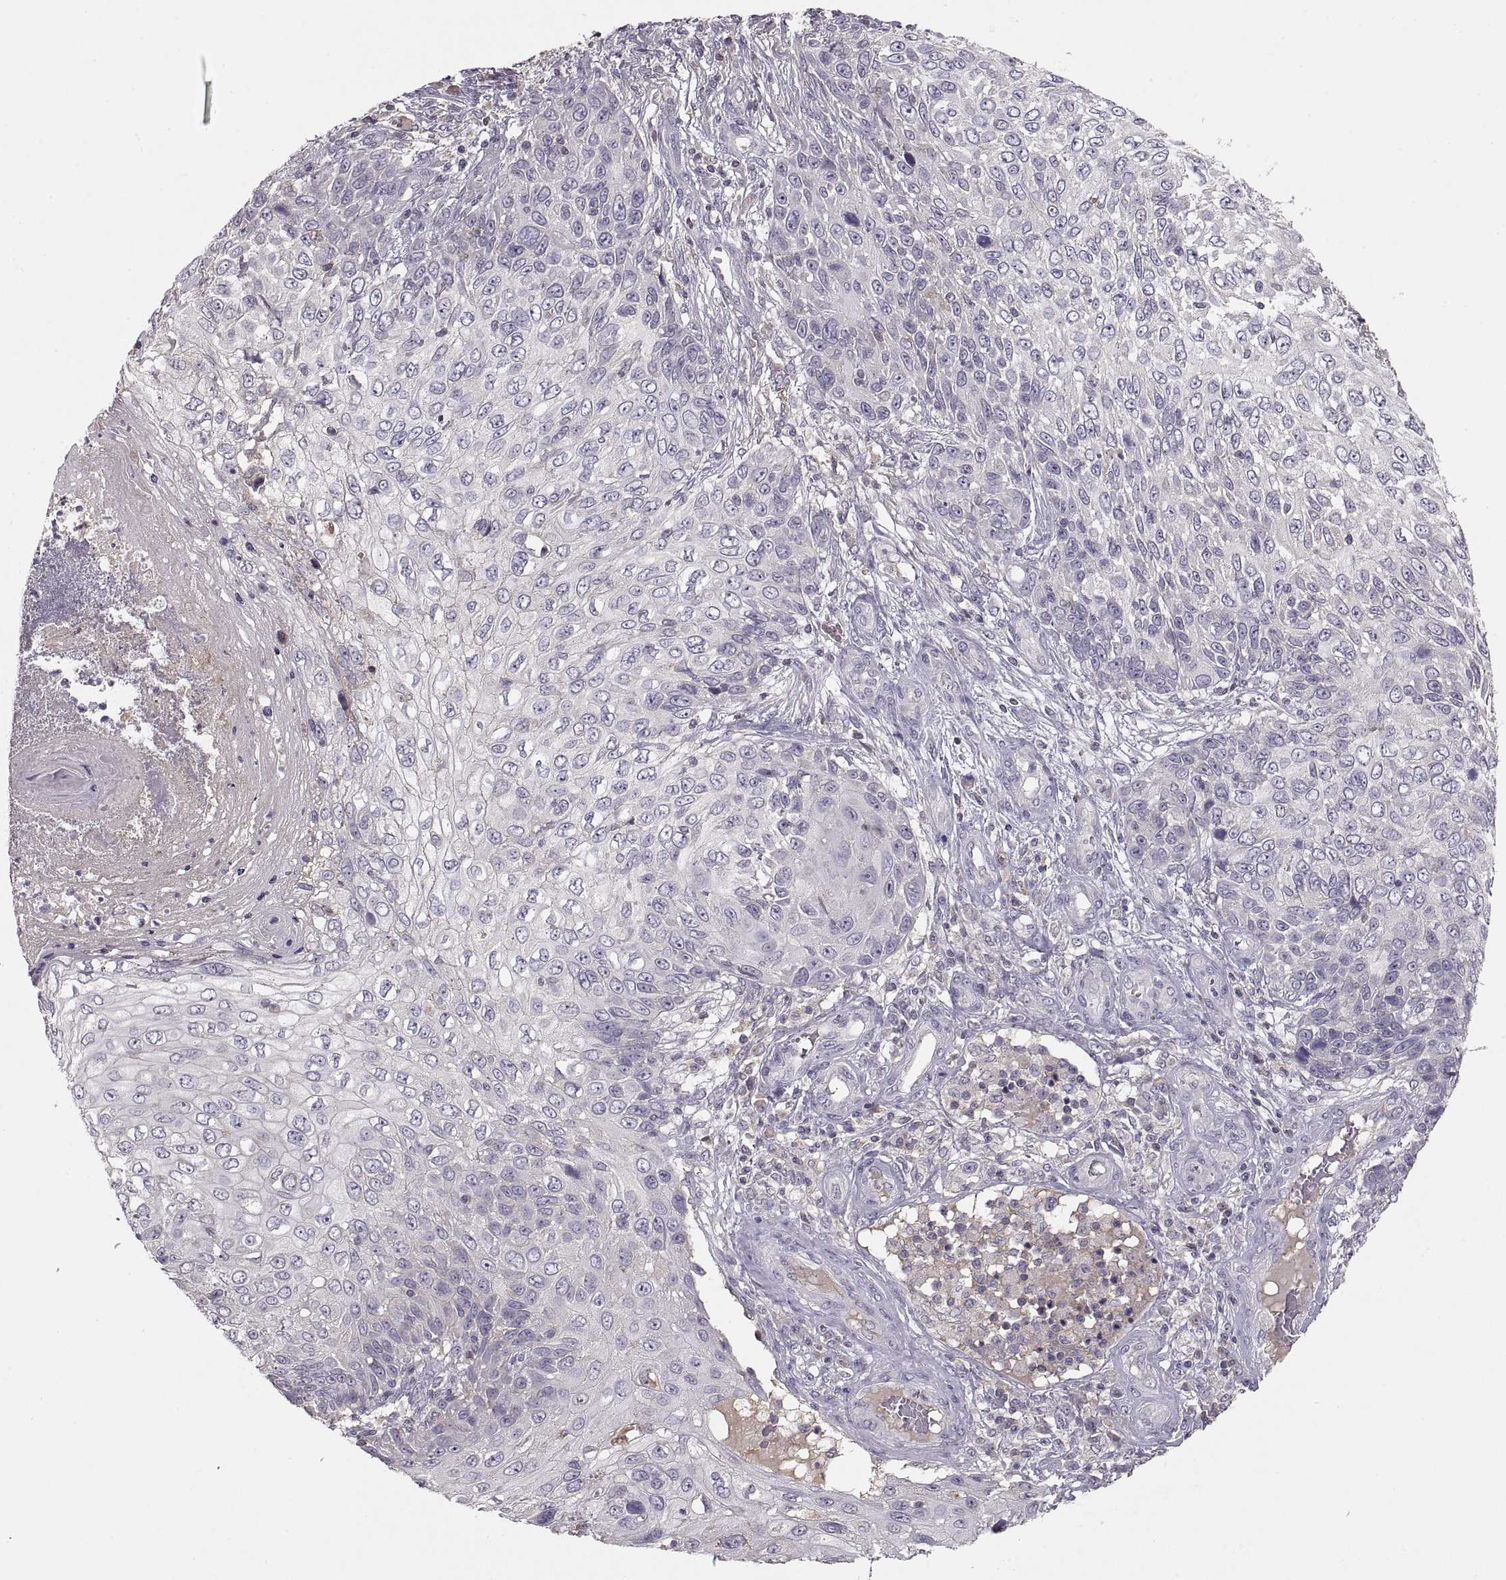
{"staining": {"intensity": "negative", "quantity": "none", "location": "none"}, "tissue": "skin cancer", "cell_type": "Tumor cells", "image_type": "cancer", "snomed": [{"axis": "morphology", "description": "Squamous cell carcinoma, NOS"}, {"axis": "topography", "description": "Skin"}], "caption": "Immunohistochemistry (IHC) image of neoplastic tissue: human skin squamous cell carcinoma stained with DAB exhibits no significant protein staining in tumor cells.", "gene": "ADAM11", "patient": {"sex": "male", "age": 92}}